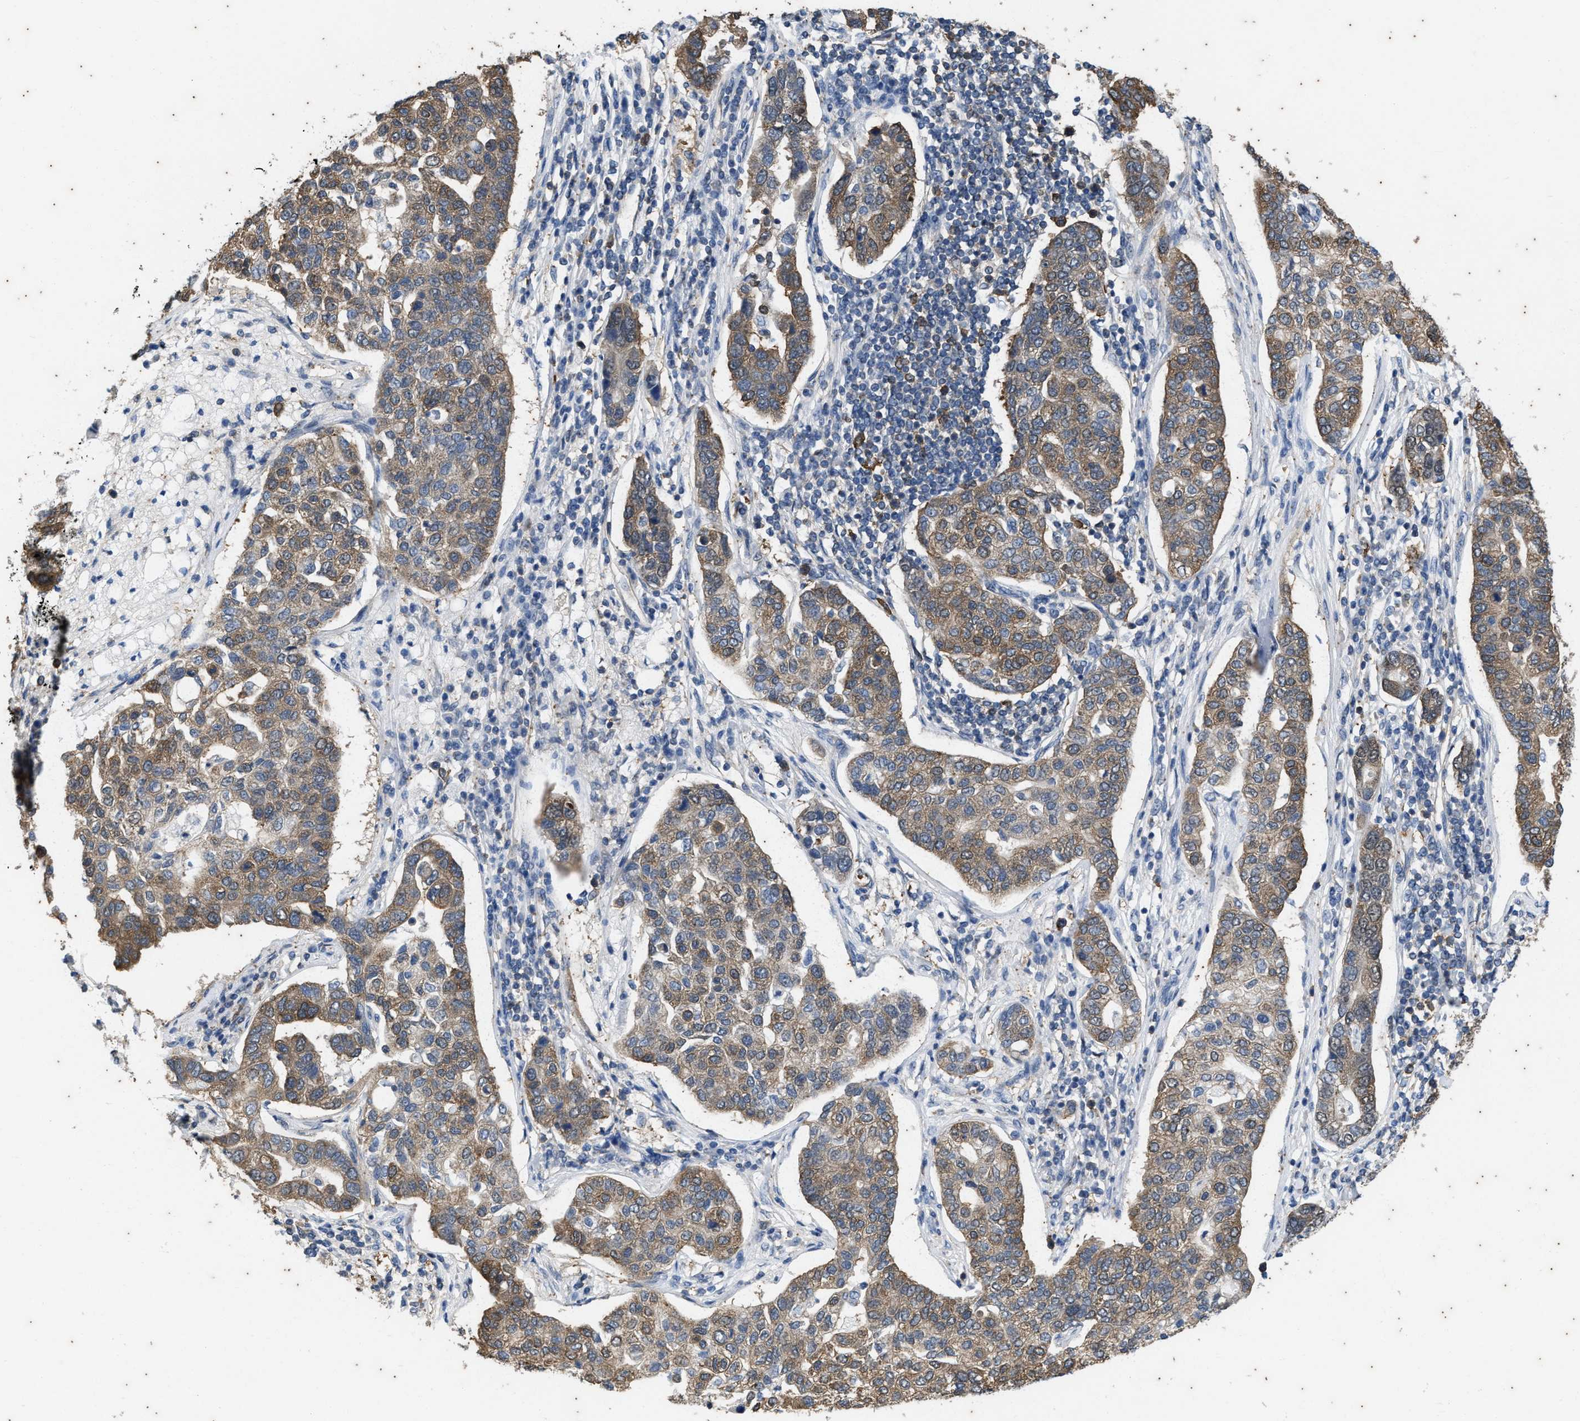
{"staining": {"intensity": "moderate", "quantity": ">75%", "location": "cytoplasmic/membranous"}, "tissue": "pancreatic cancer", "cell_type": "Tumor cells", "image_type": "cancer", "snomed": [{"axis": "morphology", "description": "Adenocarcinoma, NOS"}, {"axis": "topography", "description": "Pancreas"}], "caption": "Pancreatic cancer (adenocarcinoma) was stained to show a protein in brown. There is medium levels of moderate cytoplasmic/membranous staining in about >75% of tumor cells.", "gene": "COX19", "patient": {"sex": "female", "age": 61}}